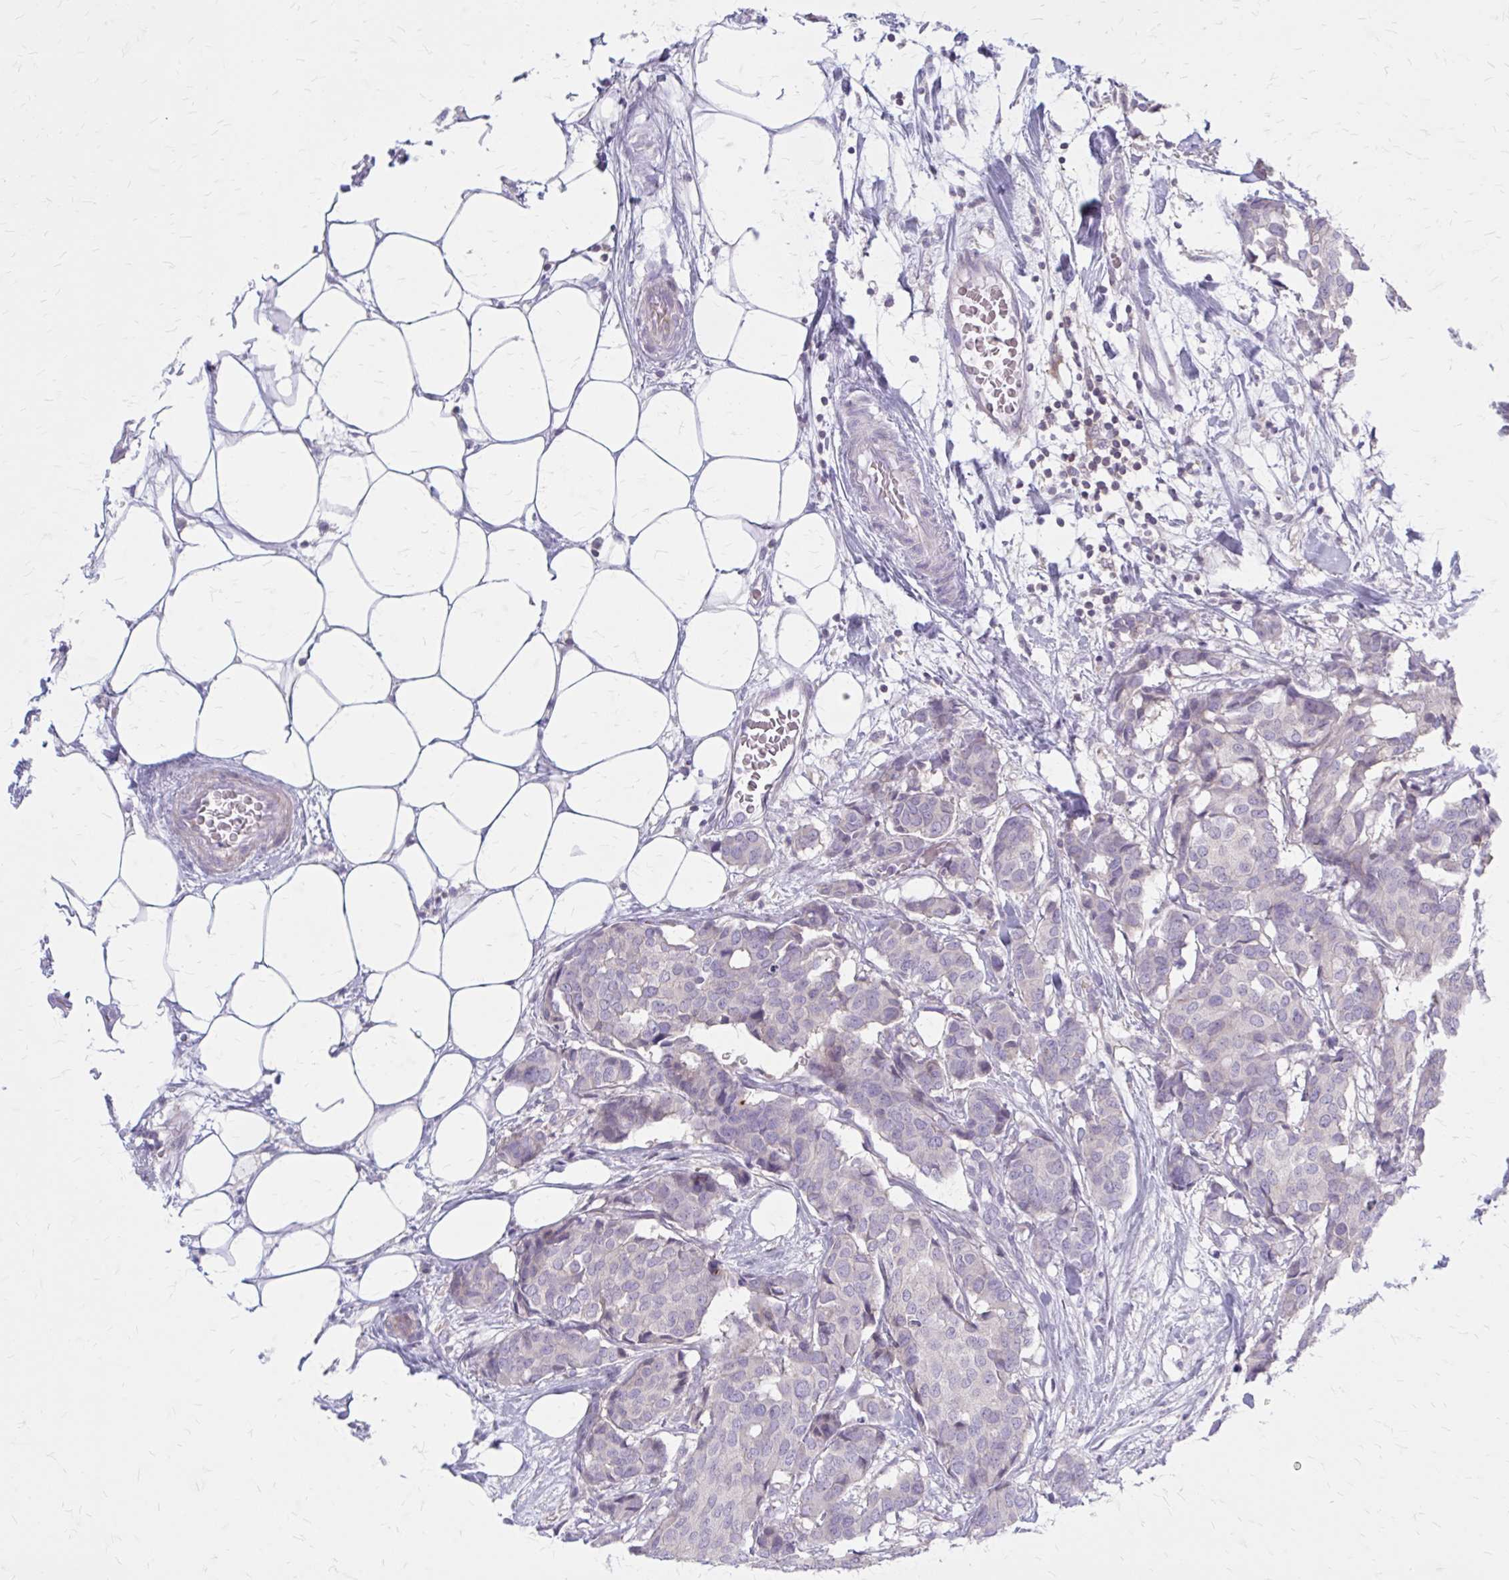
{"staining": {"intensity": "negative", "quantity": "none", "location": "none"}, "tissue": "breast cancer", "cell_type": "Tumor cells", "image_type": "cancer", "snomed": [{"axis": "morphology", "description": "Duct carcinoma"}, {"axis": "topography", "description": "Breast"}], "caption": "The micrograph reveals no significant staining in tumor cells of breast intraductal carcinoma.", "gene": "PITPNM1", "patient": {"sex": "female", "age": 75}}